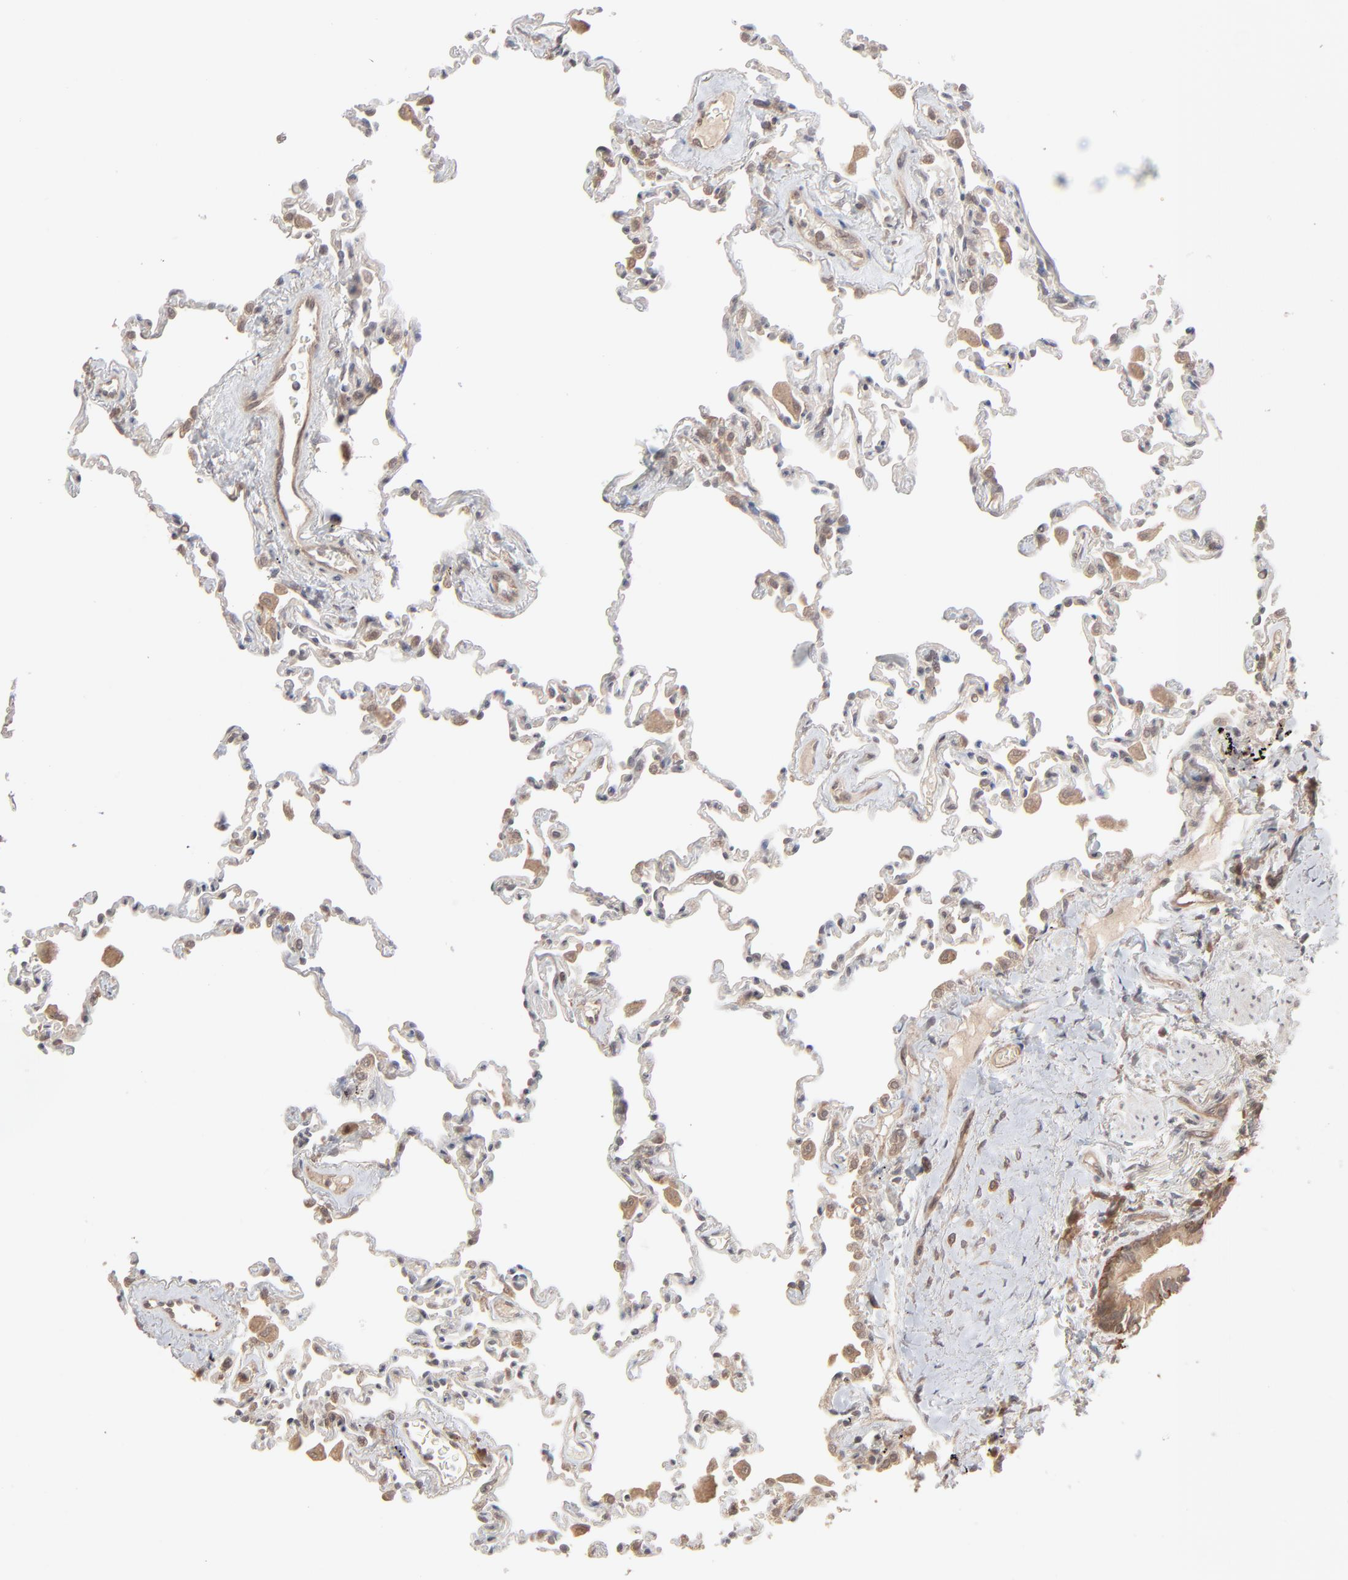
{"staining": {"intensity": "weak", "quantity": "25%-75%", "location": "cytoplasmic/membranous"}, "tissue": "lung", "cell_type": "Alveolar cells", "image_type": "normal", "snomed": [{"axis": "morphology", "description": "Normal tissue, NOS"}, {"axis": "topography", "description": "Lung"}], "caption": "Immunohistochemical staining of normal lung displays low levels of weak cytoplasmic/membranous staining in approximately 25%-75% of alveolar cells. The staining was performed using DAB (3,3'-diaminobenzidine) to visualize the protein expression in brown, while the nuclei were stained in blue with hematoxylin (Magnification: 20x).", "gene": "SCFD1", "patient": {"sex": "male", "age": 59}}